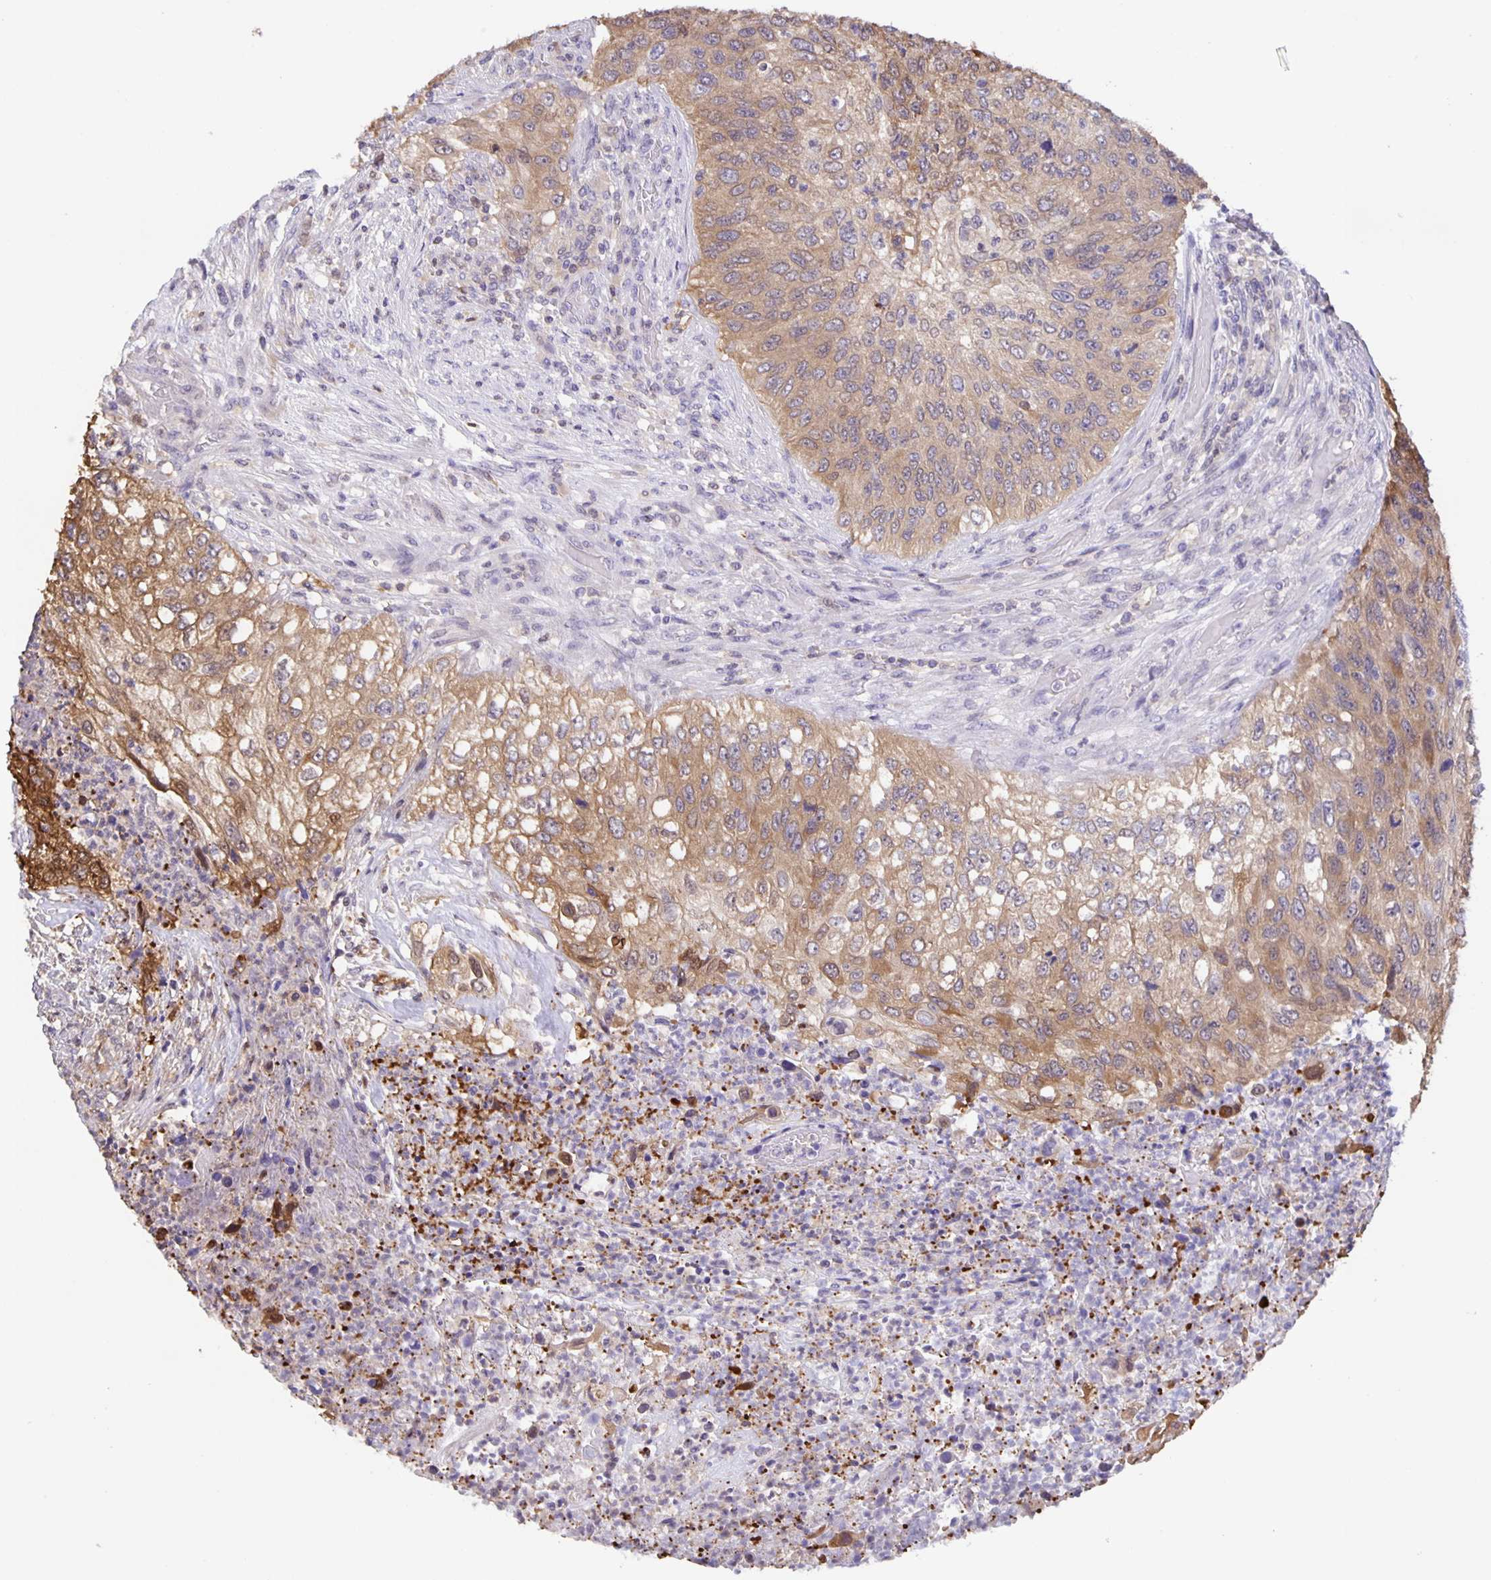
{"staining": {"intensity": "moderate", "quantity": ">75%", "location": "cytoplasmic/membranous"}, "tissue": "urothelial cancer", "cell_type": "Tumor cells", "image_type": "cancer", "snomed": [{"axis": "morphology", "description": "Urothelial carcinoma, High grade"}, {"axis": "topography", "description": "Urinary bladder"}], "caption": "This is an image of immunohistochemistry (IHC) staining of urothelial cancer, which shows moderate positivity in the cytoplasmic/membranous of tumor cells.", "gene": "MARCHF6", "patient": {"sex": "female", "age": 60}}